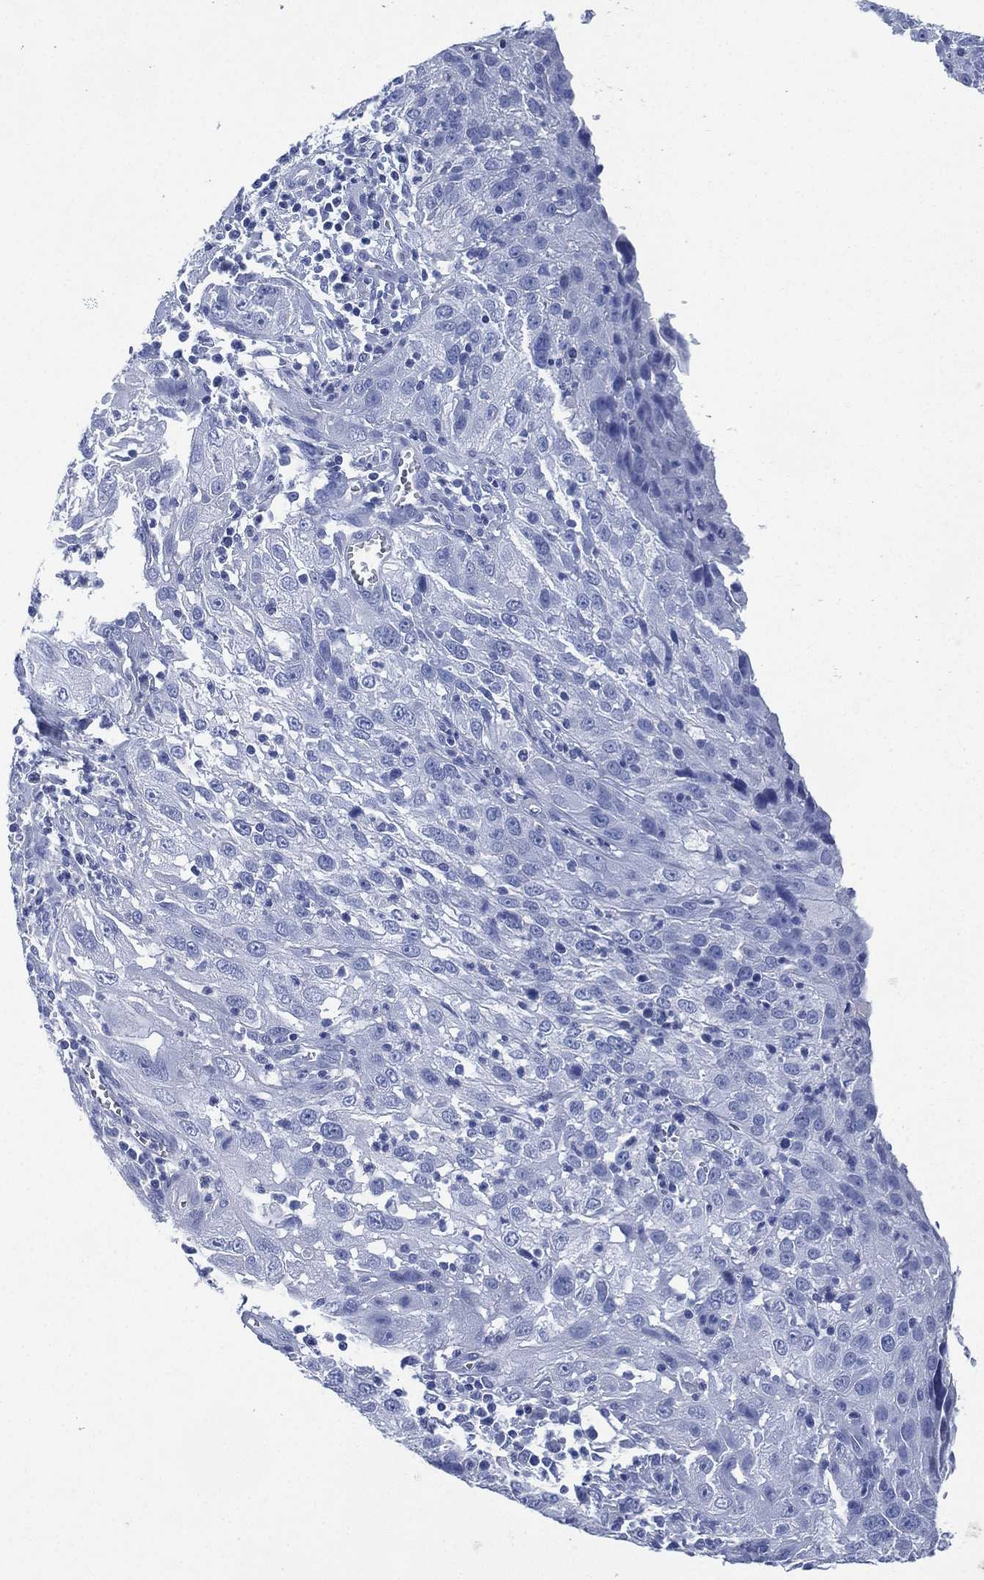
{"staining": {"intensity": "negative", "quantity": "none", "location": "none"}, "tissue": "cervical cancer", "cell_type": "Tumor cells", "image_type": "cancer", "snomed": [{"axis": "morphology", "description": "Squamous cell carcinoma, NOS"}, {"axis": "topography", "description": "Cervix"}], "caption": "A high-resolution image shows IHC staining of squamous cell carcinoma (cervical), which exhibits no significant positivity in tumor cells.", "gene": "SIGLECL1", "patient": {"sex": "female", "age": 32}}